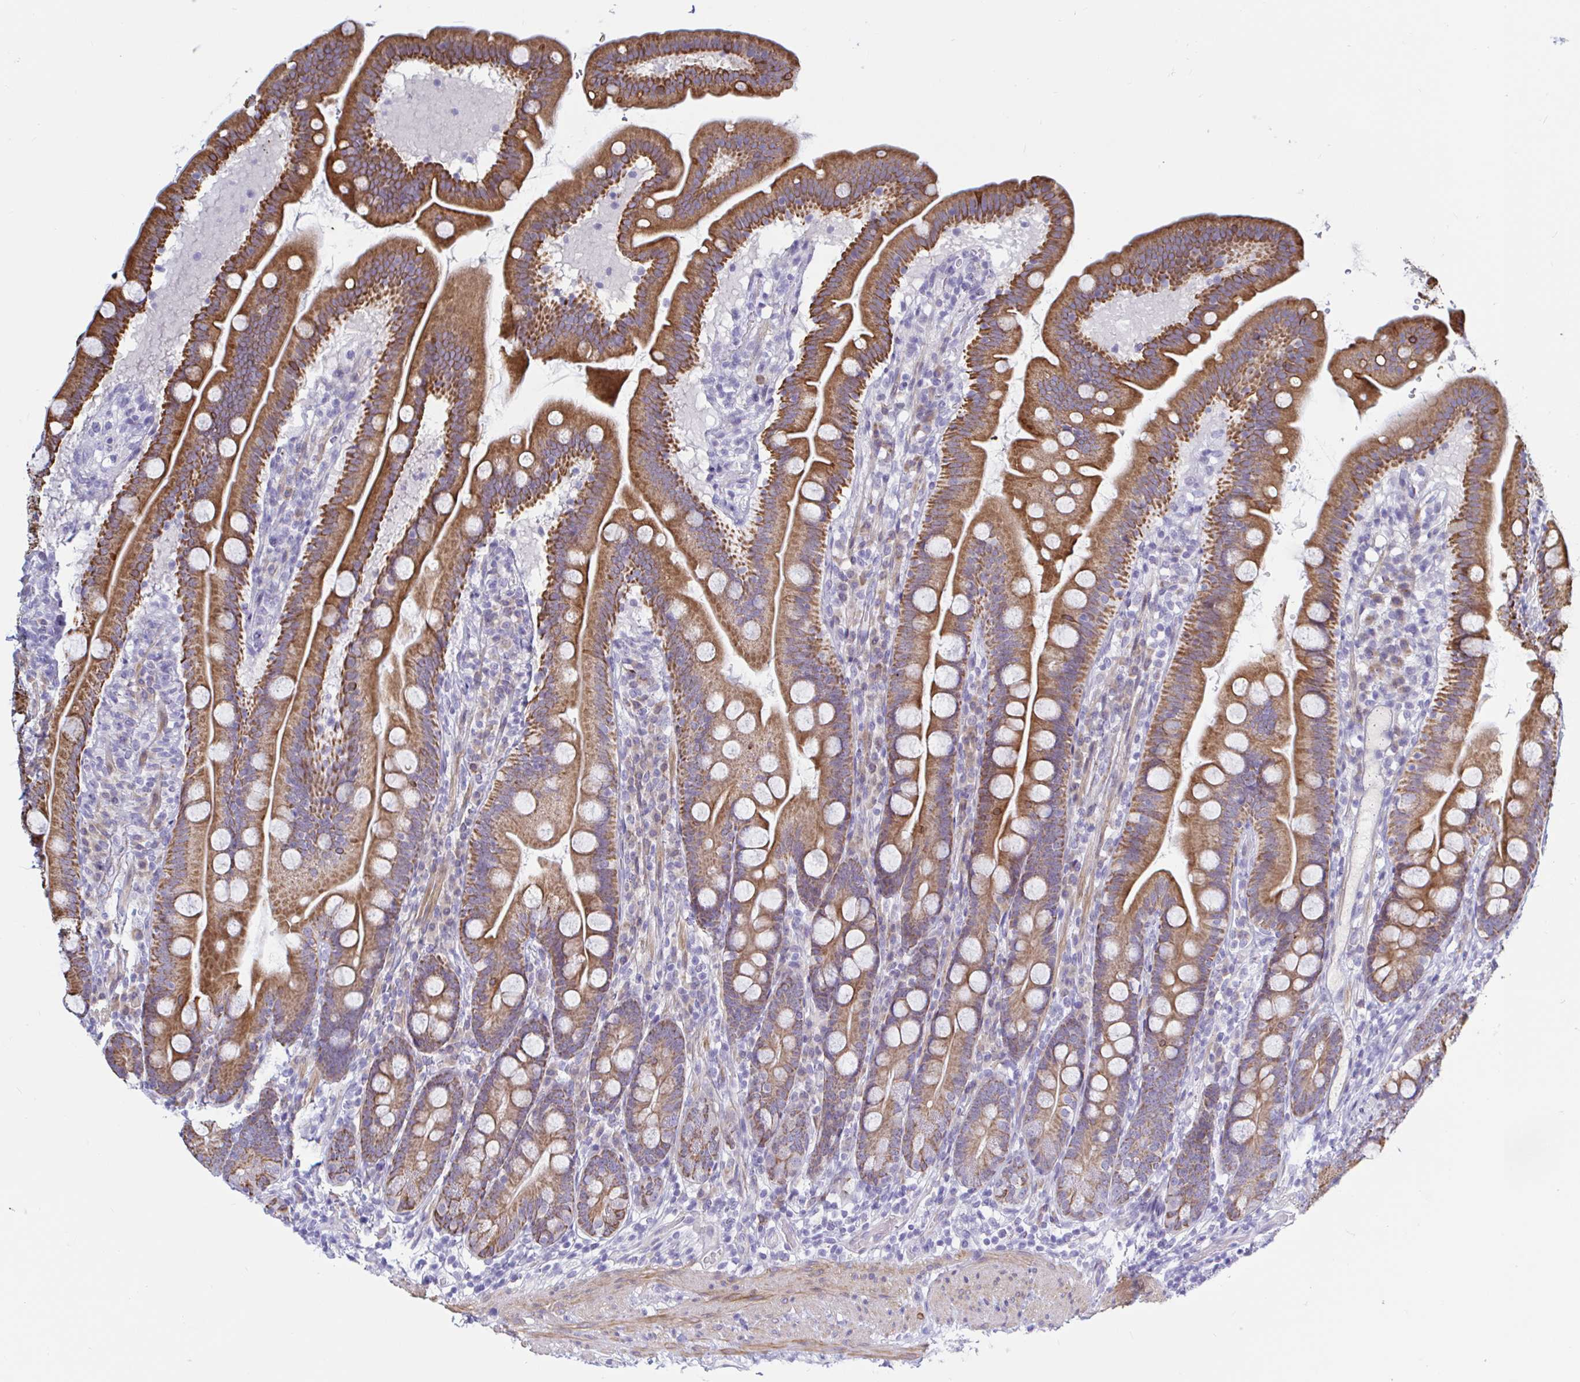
{"staining": {"intensity": "strong", "quantity": ">75%", "location": "cytoplasmic/membranous"}, "tissue": "duodenum", "cell_type": "Glandular cells", "image_type": "normal", "snomed": [{"axis": "morphology", "description": "Normal tissue, NOS"}, {"axis": "topography", "description": "Duodenum"}], "caption": "This is a histology image of IHC staining of unremarkable duodenum, which shows strong staining in the cytoplasmic/membranous of glandular cells.", "gene": "ENSG00000271254", "patient": {"sex": "female", "age": 67}}